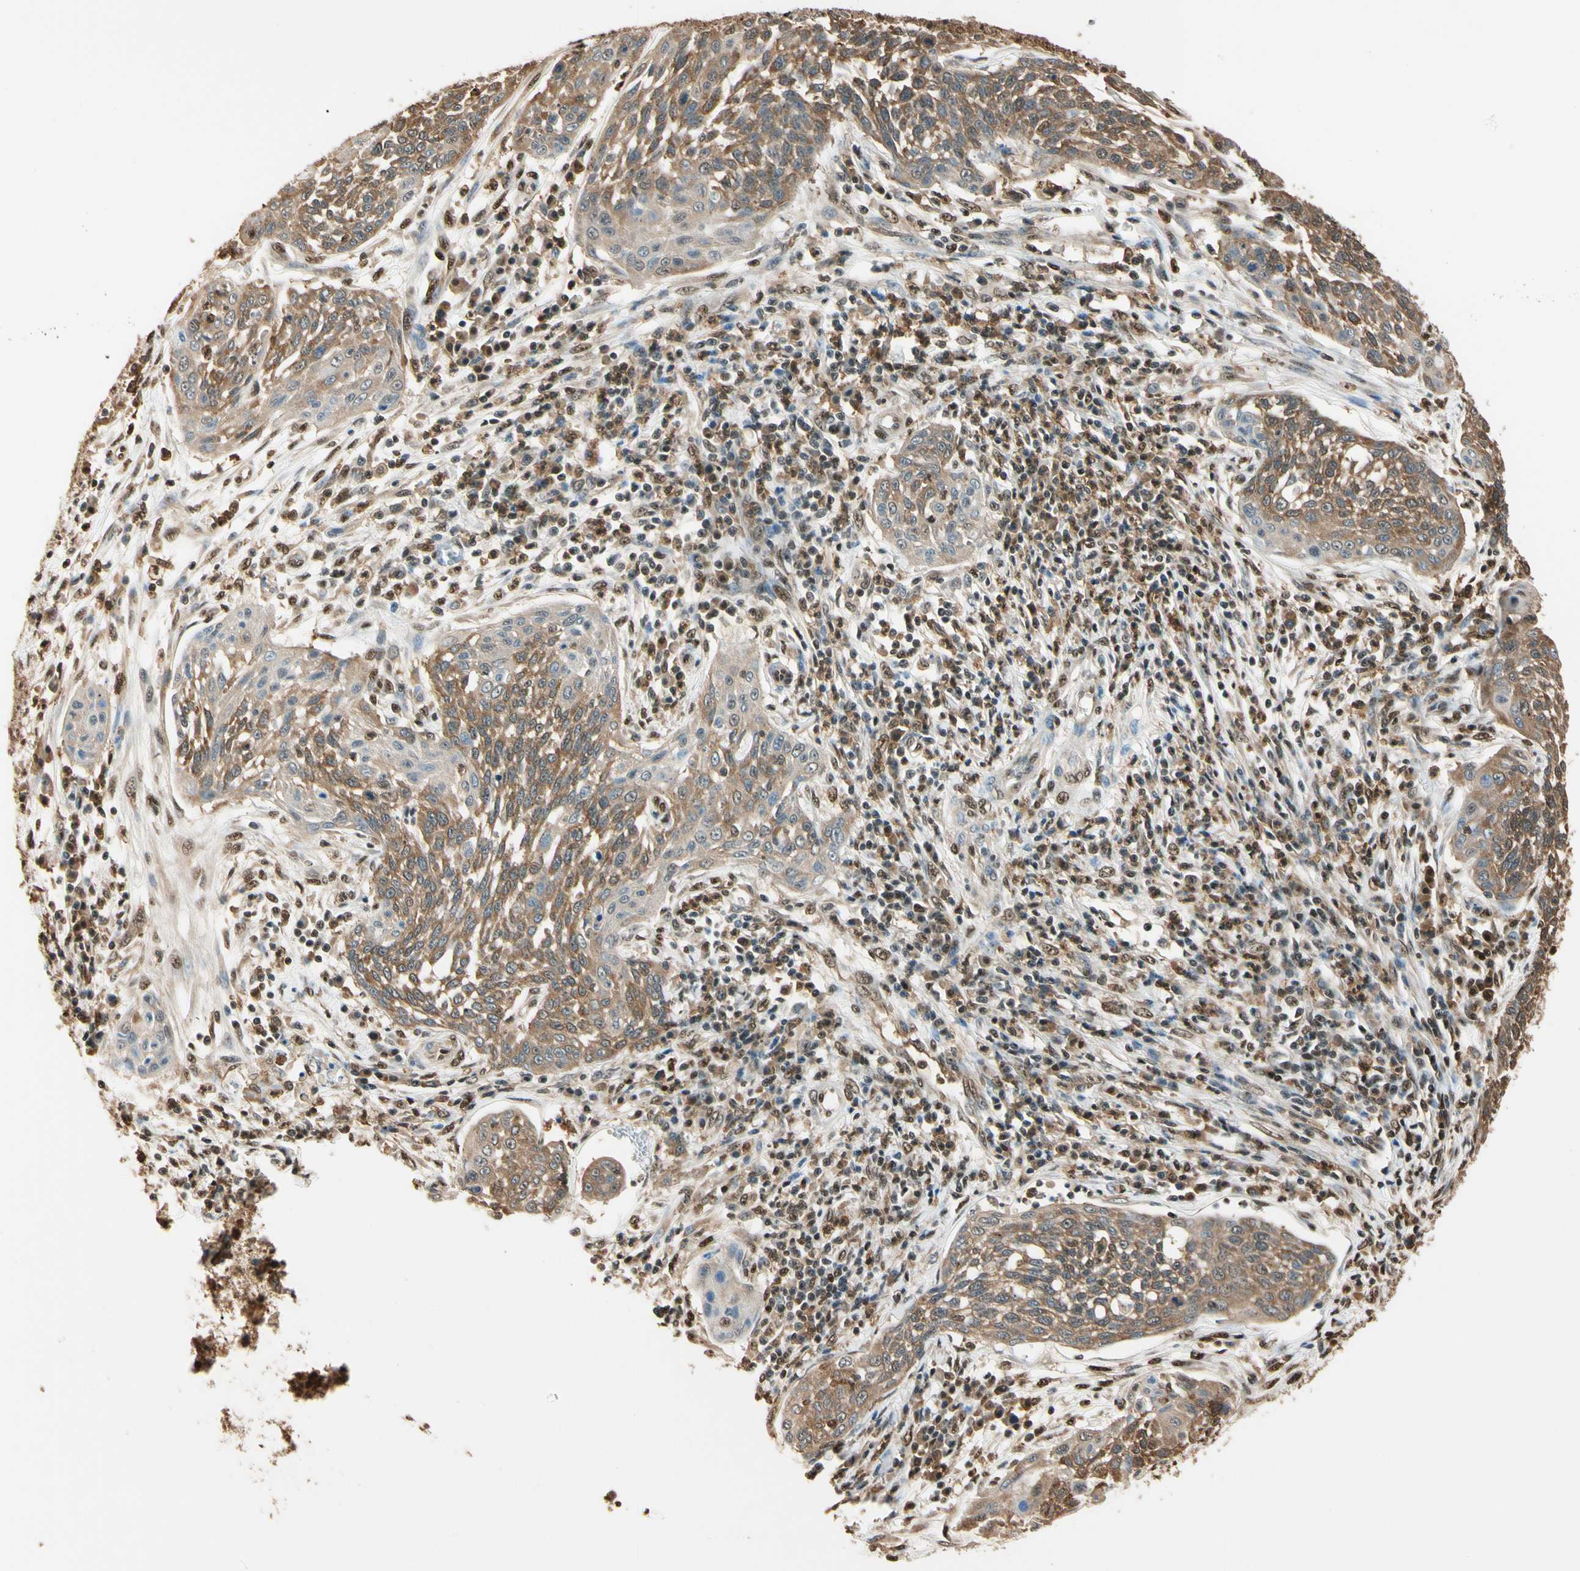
{"staining": {"intensity": "weak", "quantity": ">75%", "location": "cytoplasmic/membranous"}, "tissue": "cervical cancer", "cell_type": "Tumor cells", "image_type": "cancer", "snomed": [{"axis": "morphology", "description": "Squamous cell carcinoma, NOS"}, {"axis": "topography", "description": "Cervix"}], "caption": "Cervical squamous cell carcinoma tissue shows weak cytoplasmic/membranous expression in approximately >75% of tumor cells, visualized by immunohistochemistry.", "gene": "PNCK", "patient": {"sex": "female", "age": 34}}